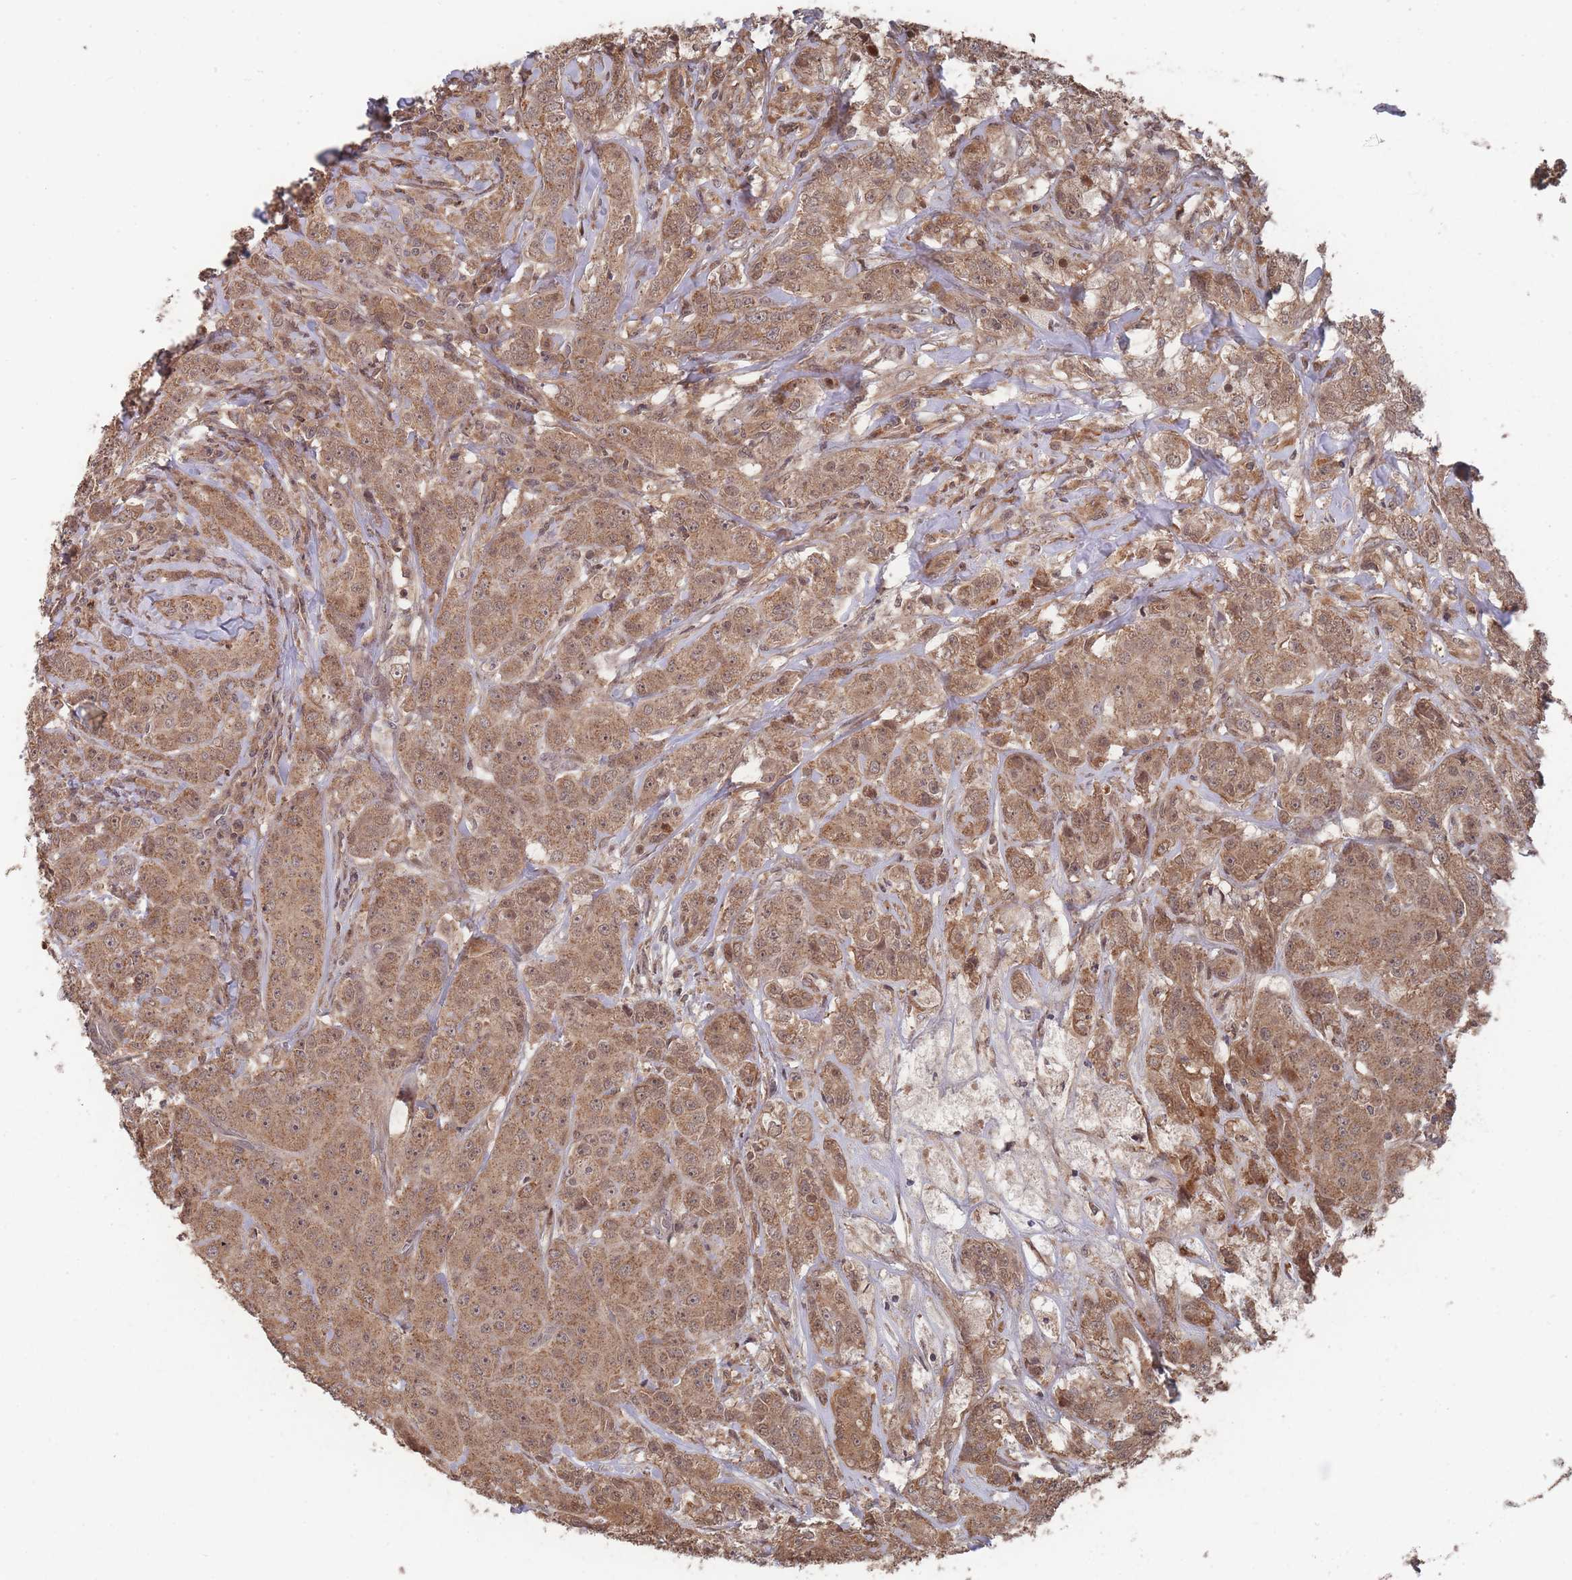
{"staining": {"intensity": "moderate", "quantity": ">75%", "location": "cytoplasmic/membranous"}, "tissue": "breast cancer", "cell_type": "Tumor cells", "image_type": "cancer", "snomed": [{"axis": "morphology", "description": "Duct carcinoma"}, {"axis": "topography", "description": "Breast"}], "caption": "A brown stain labels moderate cytoplasmic/membranous positivity of a protein in infiltrating ductal carcinoma (breast) tumor cells. (Brightfield microscopy of DAB IHC at high magnification).", "gene": "SF3B1", "patient": {"sex": "female", "age": 43}}